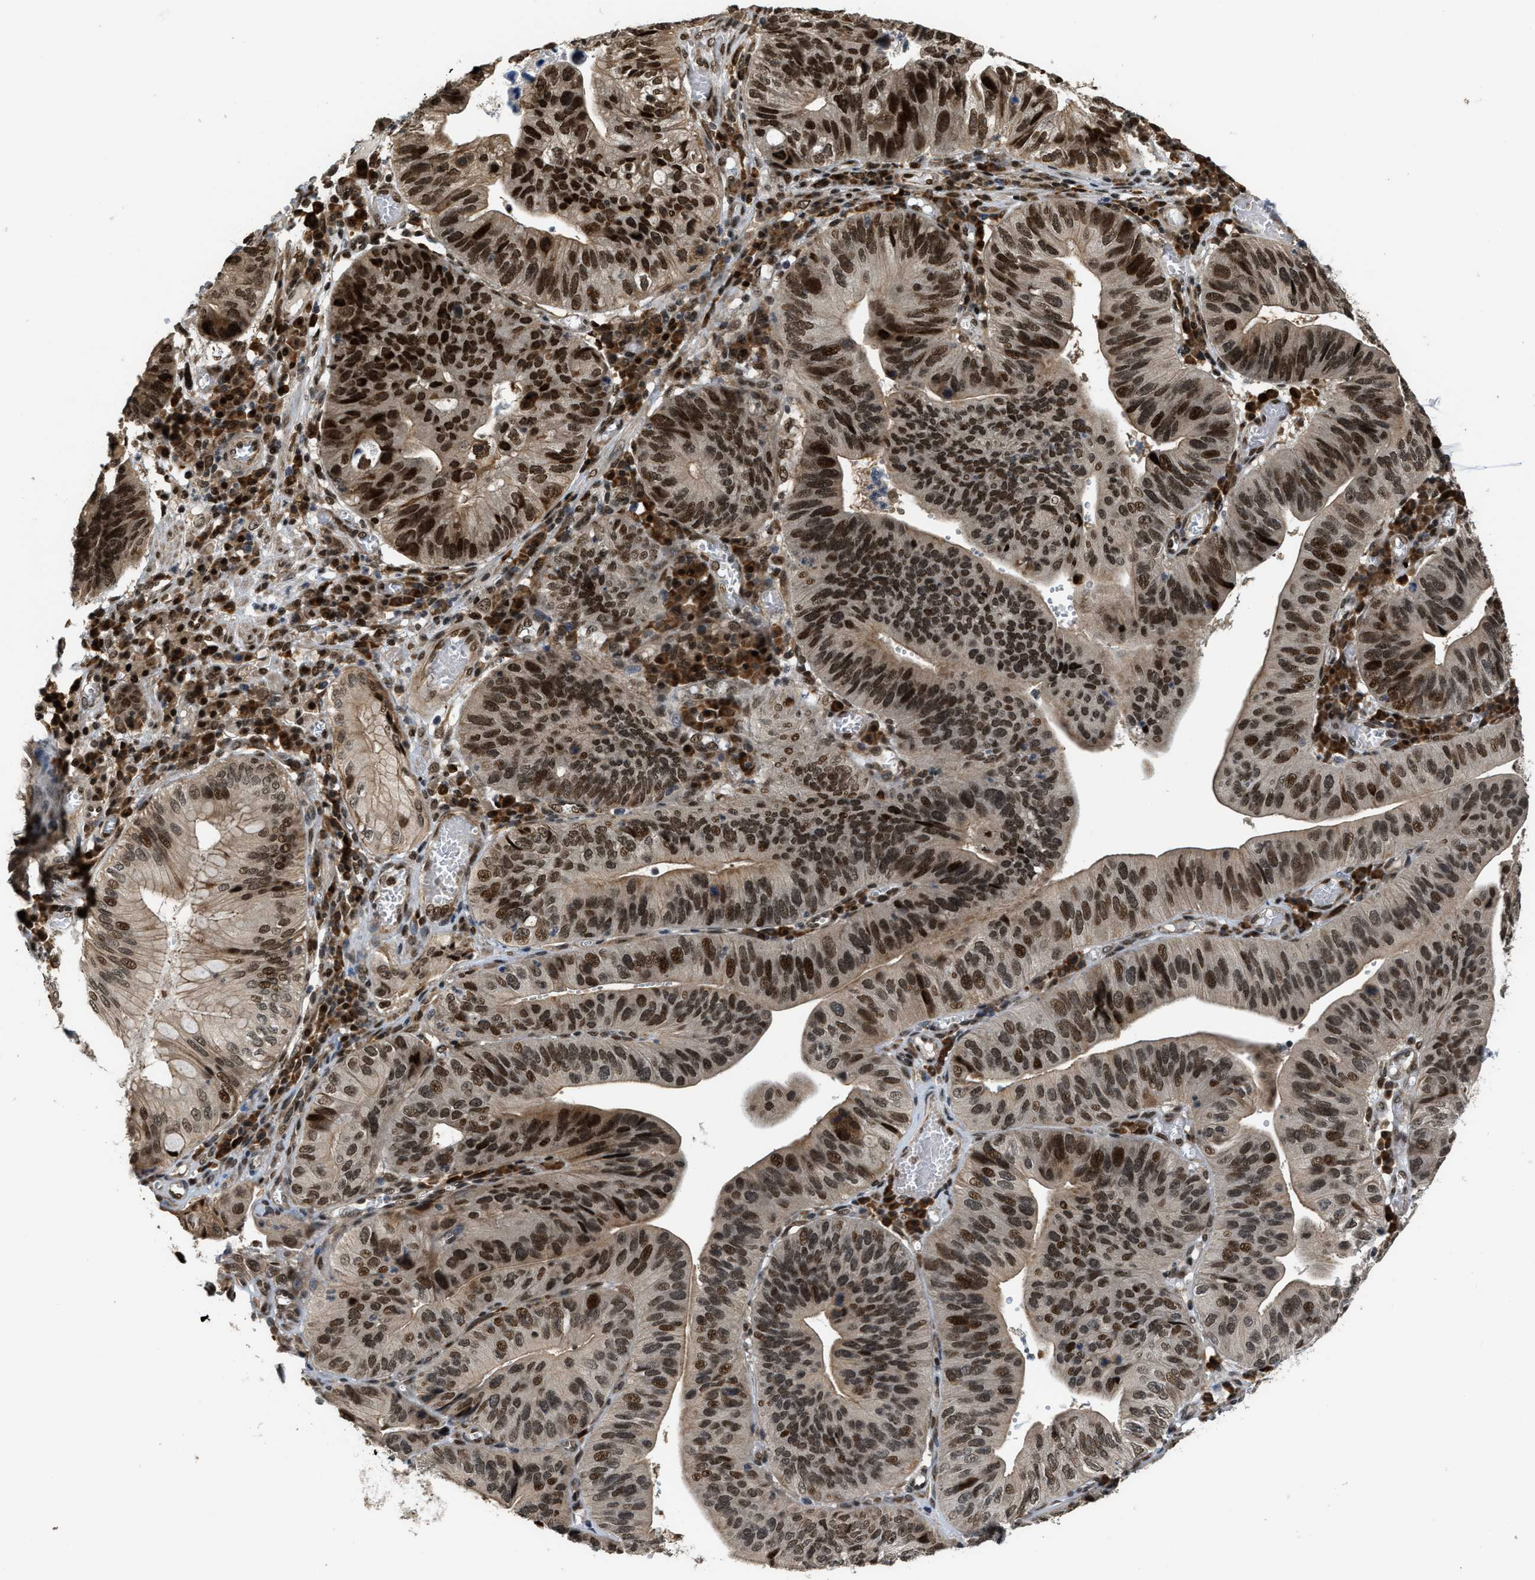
{"staining": {"intensity": "strong", "quantity": ">75%", "location": "nuclear"}, "tissue": "stomach cancer", "cell_type": "Tumor cells", "image_type": "cancer", "snomed": [{"axis": "morphology", "description": "Adenocarcinoma, NOS"}, {"axis": "topography", "description": "Stomach"}], "caption": "Protein expression analysis of adenocarcinoma (stomach) shows strong nuclear expression in about >75% of tumor cells.", "gene": "SERTAD2", "patient": {"sex": "male", "age": 59}}